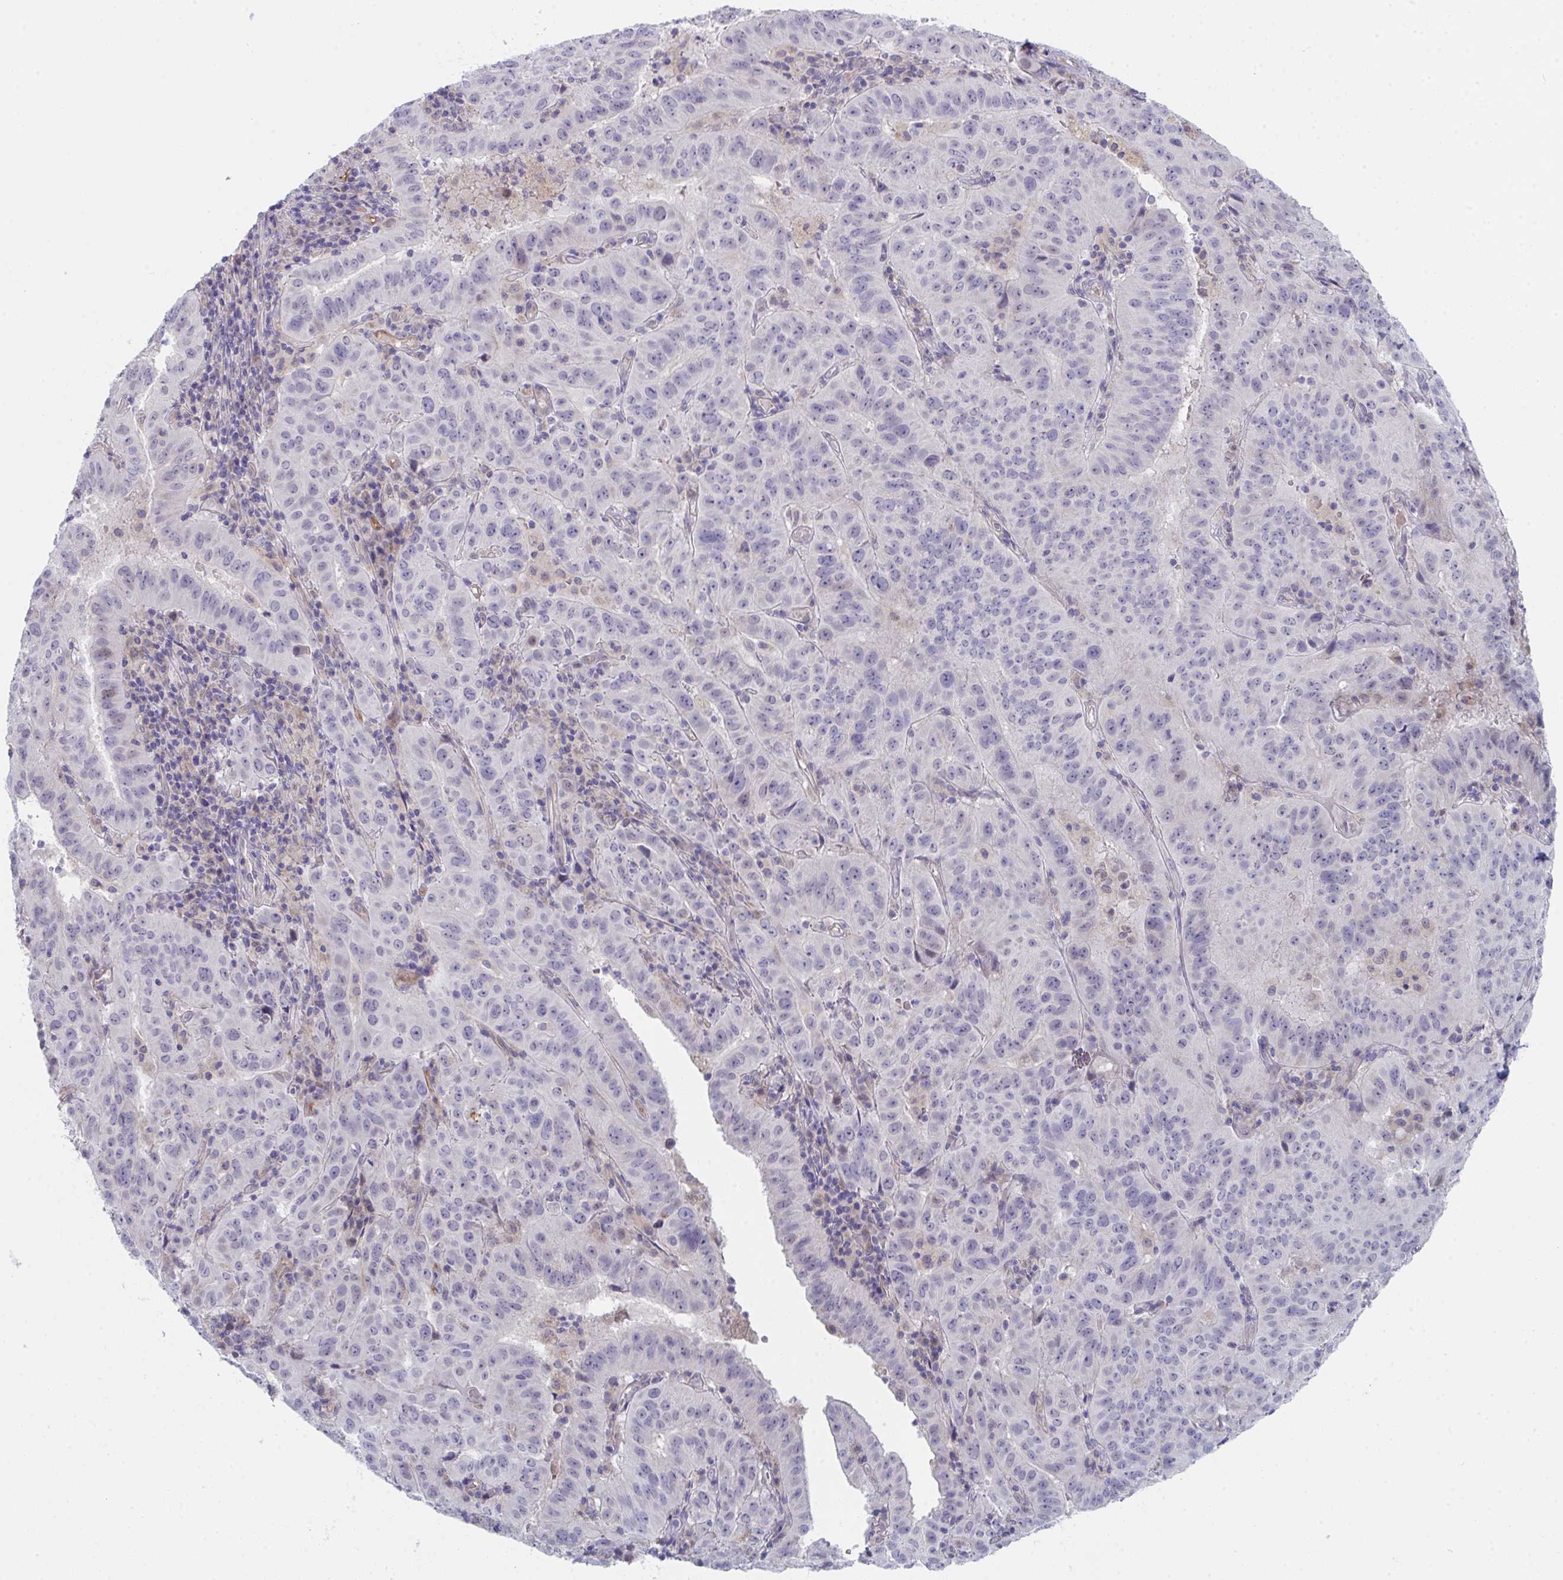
{"staining": {"intensity": "negative", "quantity": "none", "location": "none"}, "tissue": "pancreatic cancer", "cell_type": "Tumor cells", "image_type": "cancer", "snomed": [{"axis": "morphology", "description": "Adenocarcinoma, NOS"}, {"axis": "topography", "description": "Pancreas"}], "caption": "The photomicrograph reveals no staining of tumor cells in pancreatic adenocarcinoma.", "gene": "VWDE", "patient": {"sex": "male", "age": 63}}